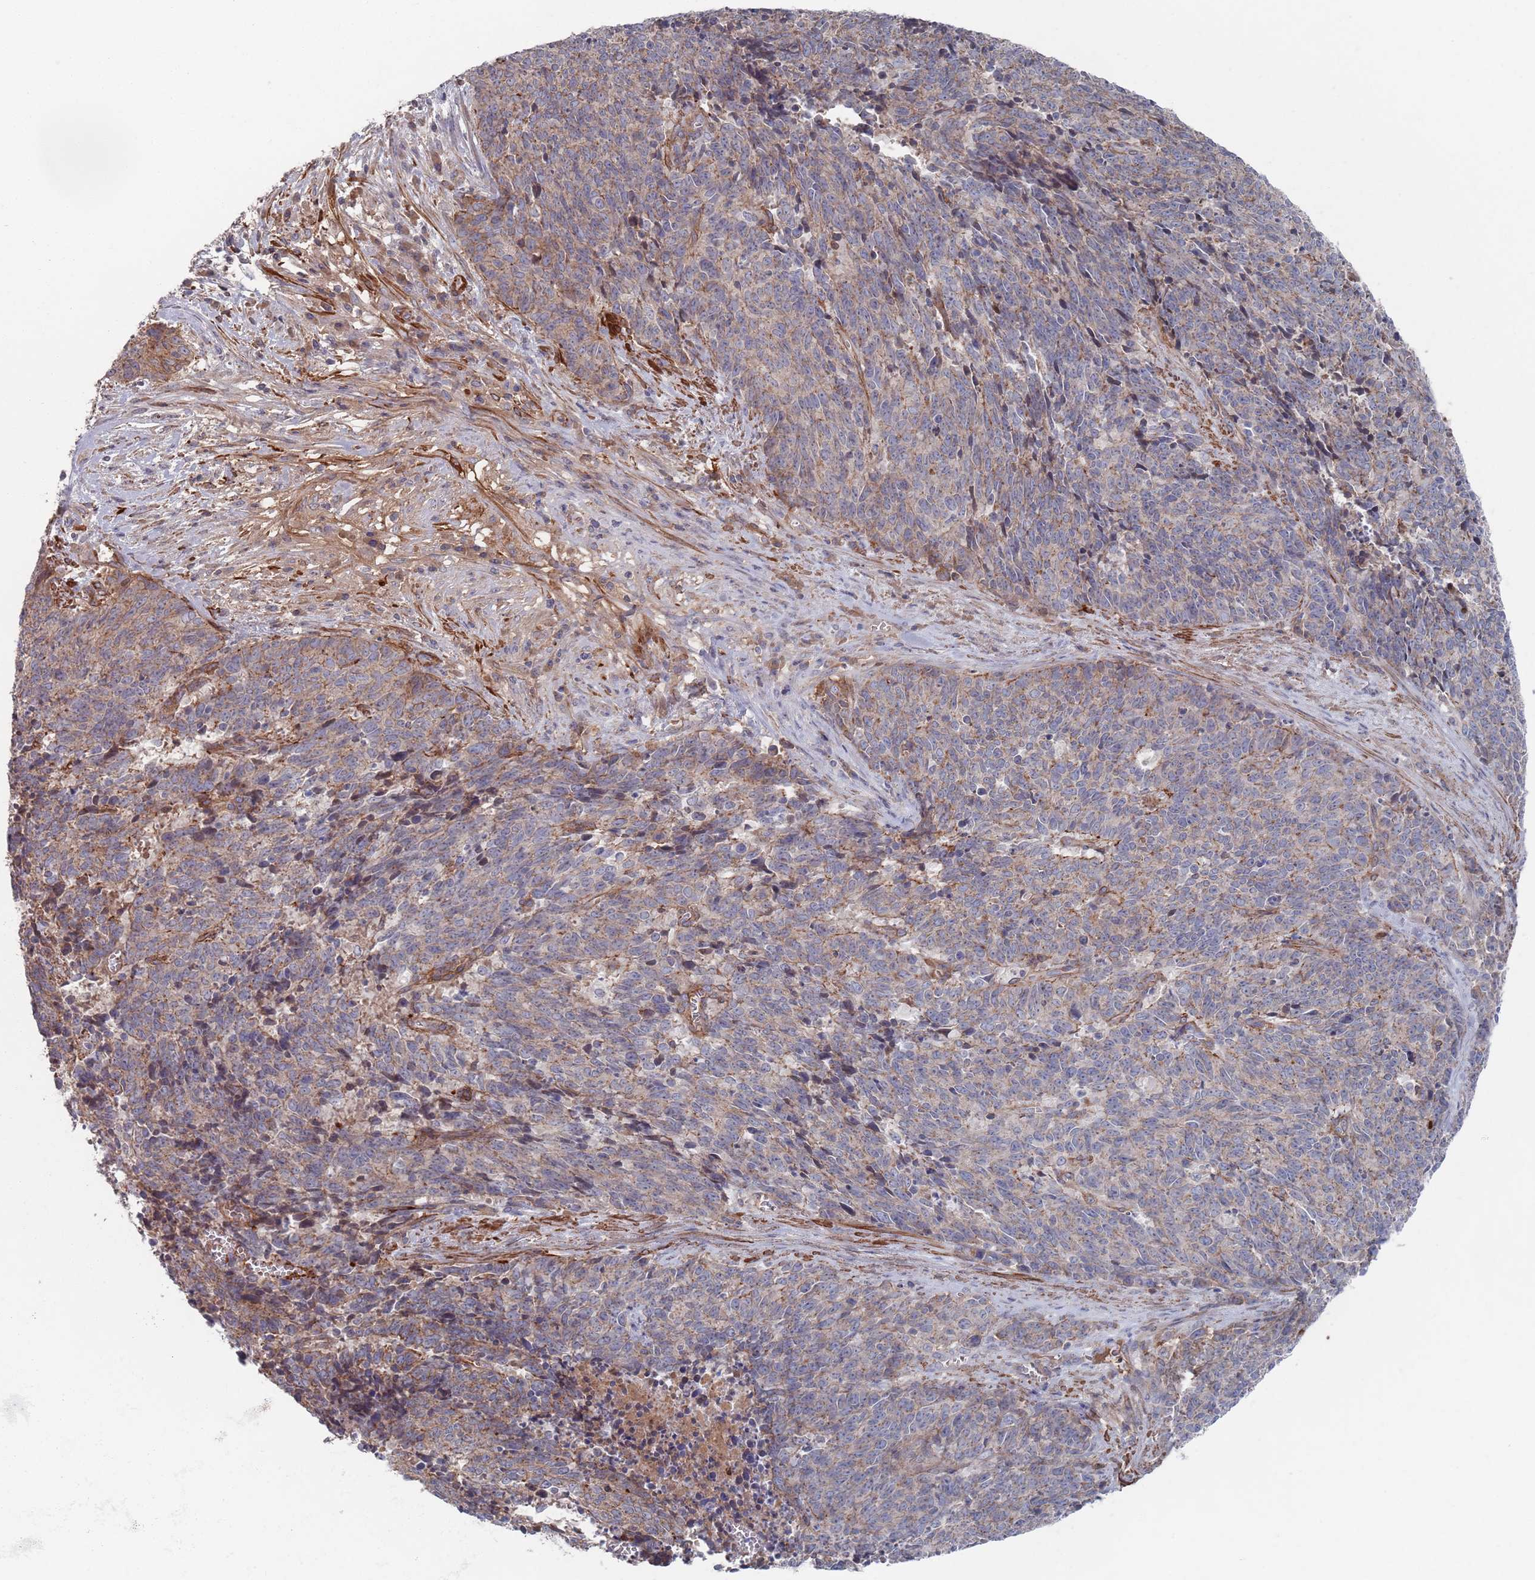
{"staining": {"intensity": "weak", "quantity": "25%-75%", "location": "cytoplasmic/membranous"}, "tissue": "cervical cancer", "cell_type": "Tumor cells", "image_type": "cancer", "snomed": [{"axis": "morphology", "description": "Squamous cell carcinoma, NOS"}, {"axis": "topography", "description": "Cervix"}], "caption": "There is low levels of weak cytoplasmic/membranous staining in tumor cells of cervical cancer, as demonstrated by immunohistochemical staining (brown color).", "gene": "PLEKHA4", "patient": {"sex": "female", "age": 29}}